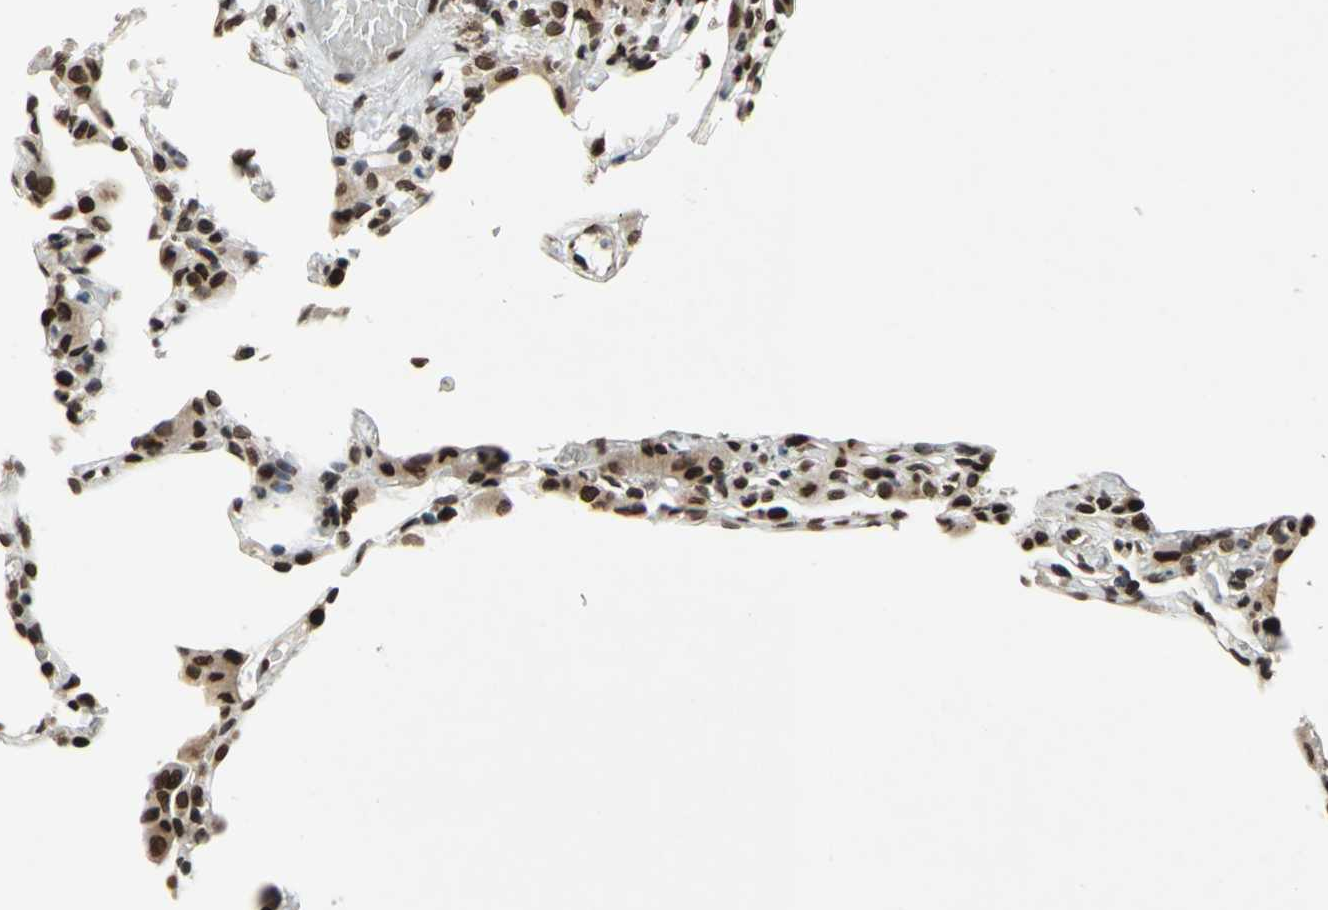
{"staining": {"intensity": "strong", "quantity": ">75%", "location": "nuclear"}, "tissue": "lung", "cell_type": "Alveolar cells", "image_type": "normal", "snomed": [{"axis": "morphology", "description": "Normal tissue, NOS"}, {"axis": "topography", "description": "Lung"}], "caption": "Immunohistochemistry histopathology image of normal human lung stained for a protein (brown), which reveals high levels of strong nuclear positivity in approximately >75% of alveolar cells.", "gene": "ISY1", "patient": {"sex": "female", "age": 49}}